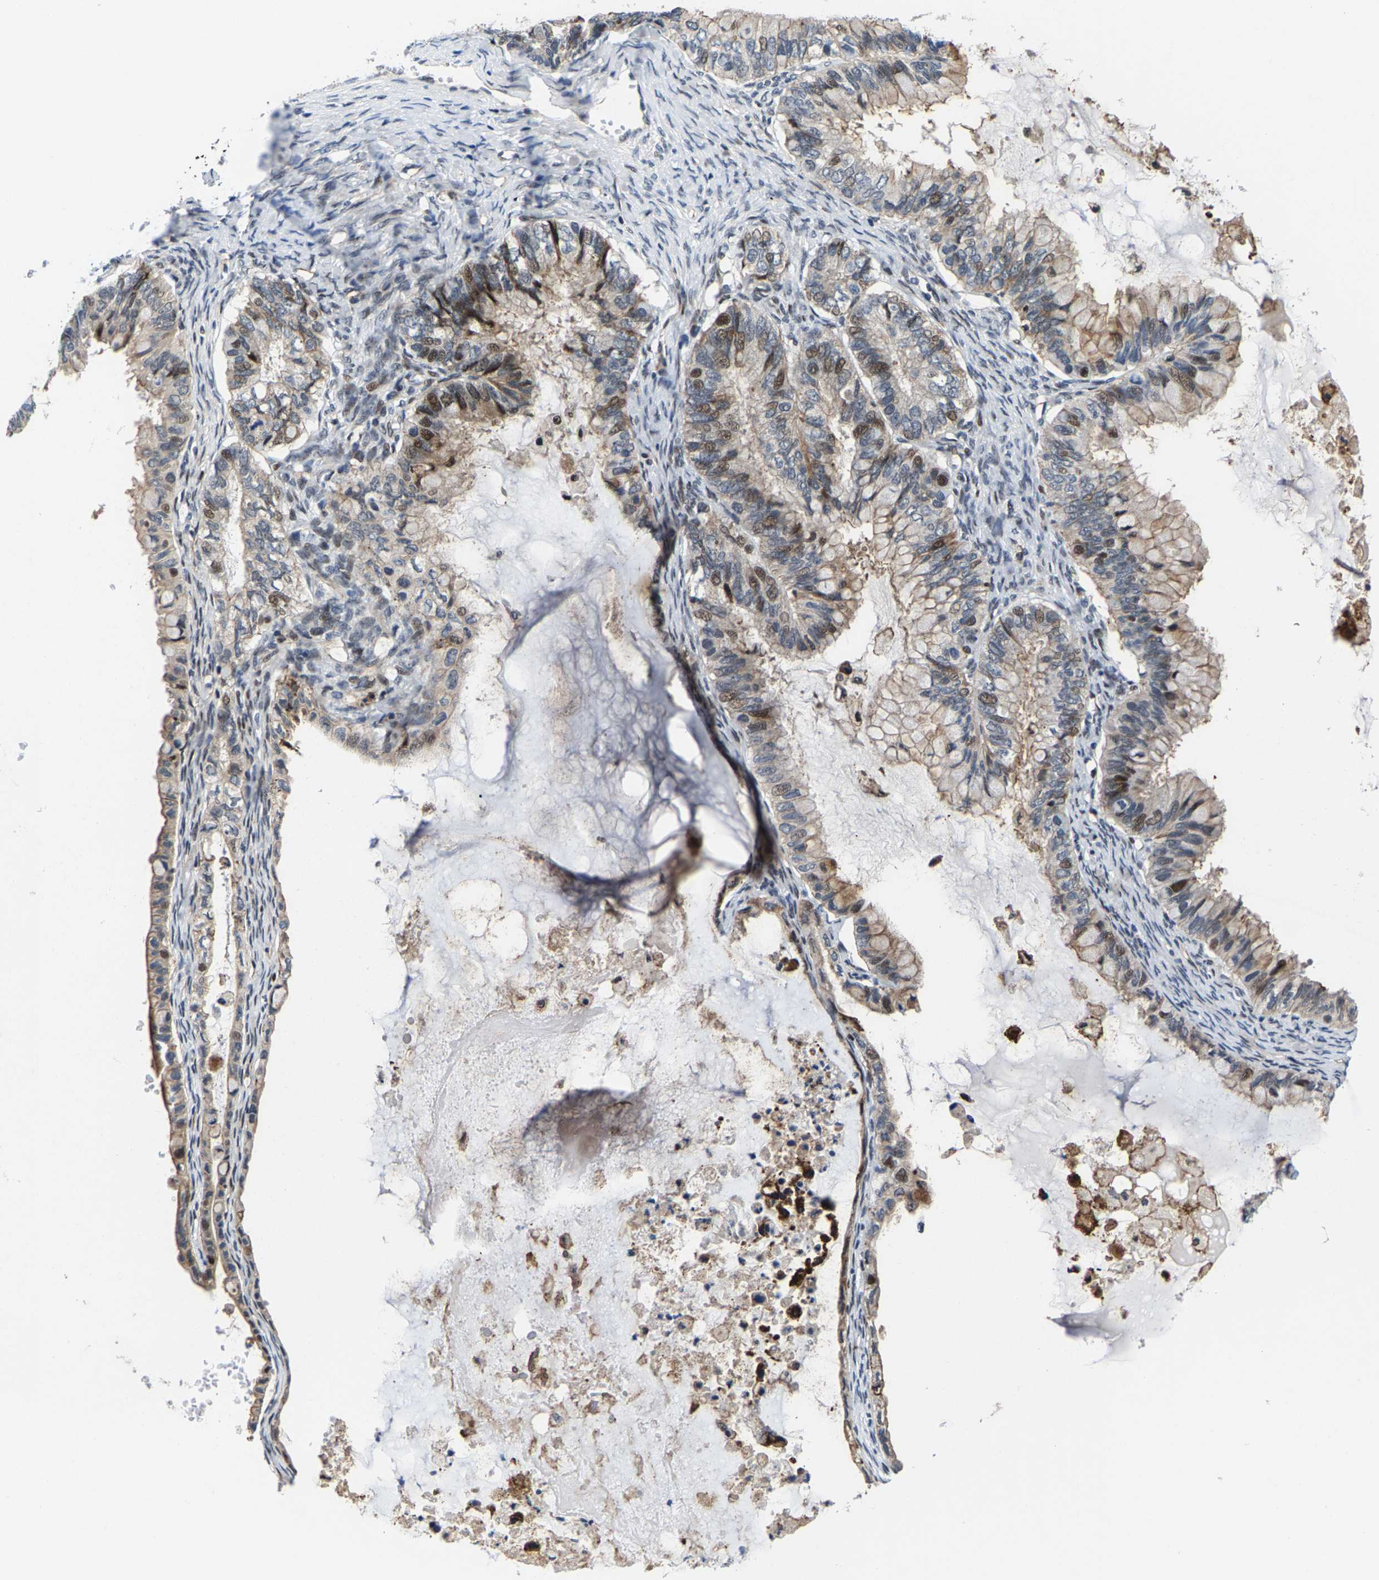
{"staining": {"intensity": "weak", "quantity": ">75%", "location": "cytoplasmic/membranous,nuclear"}, "tissue": "ovarian cancer", "cell_type": "Tumor cells", "image_type": "cancer", "snomed": [{"axis": "morphology", "description": "Cystadenocarcinoma, mucinous, NOS"}, {"axis": "topography", "description": "Ovary"}], "caption": "The photomicrograph displays a brown stain indicating the presence of a protein in the cytoplasmic/membranous and nuclear of tumor cells in mucinous cystadenocarcinoma (ovarian).", "gene": "GTPBP10", "patient": {"sex": "female", "age": 80}}